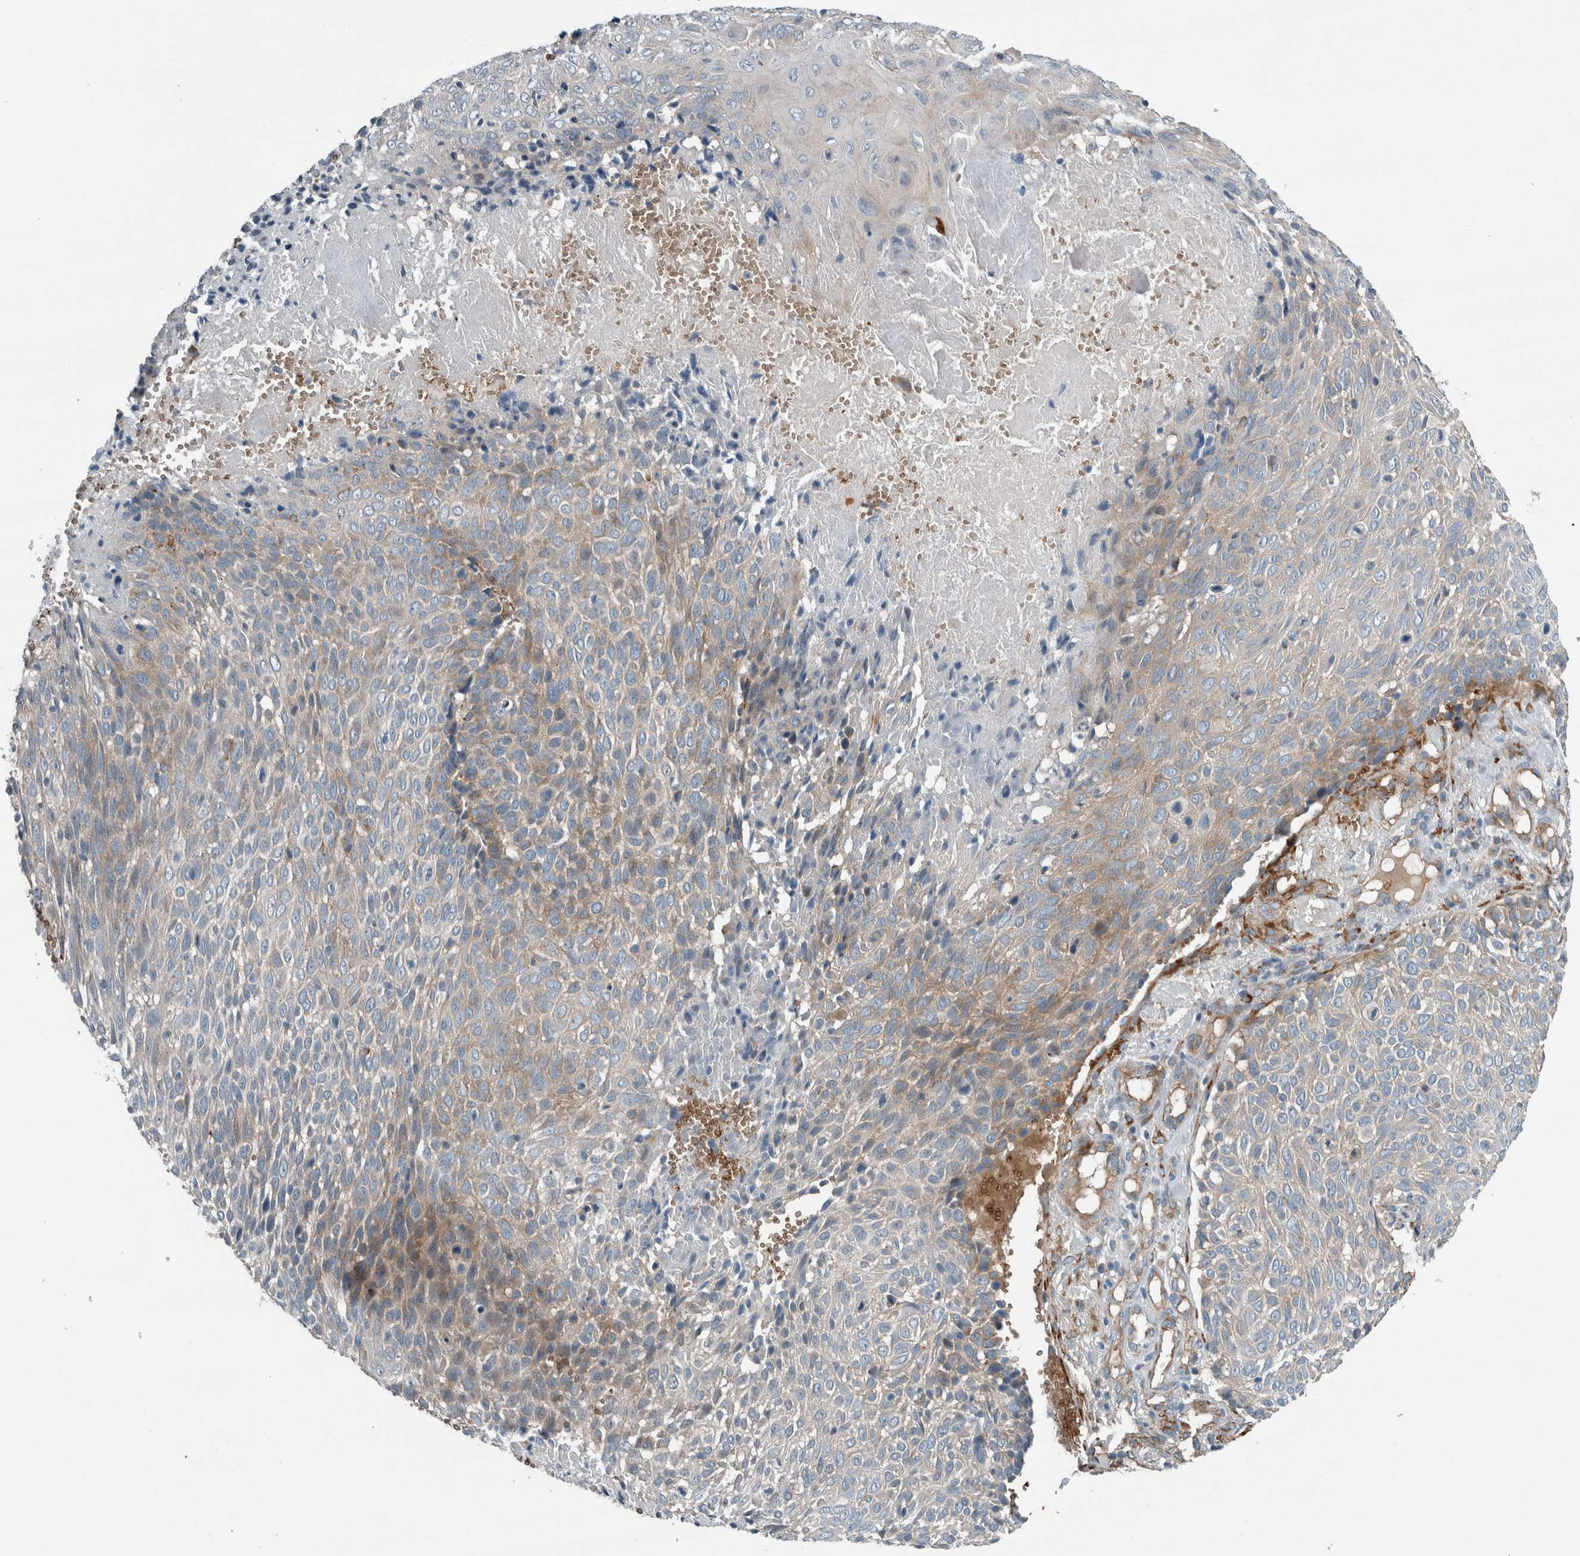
{"staining": {"intensity": "moderate", "quantity": "<25%", "location": "cytoplasmic/membranous"}, "tissue": "cervical cancer", "cell_type": "Tumor cells", "image_type": "cancer", "snomed": [{"axis": "morphology", "description": "Squamous cell carcinoma, NOS"}, {"axis": "topography", "description": "Cervix"}], "caption": "This is an image of immunohistochemistry (IHC) staining of cervical cancer, which shows moderate staining in the cytoplasmic/membranous of tumor cells.", "gene": "GLT8D2", "patient": {"sex": "female", "age": 74}}